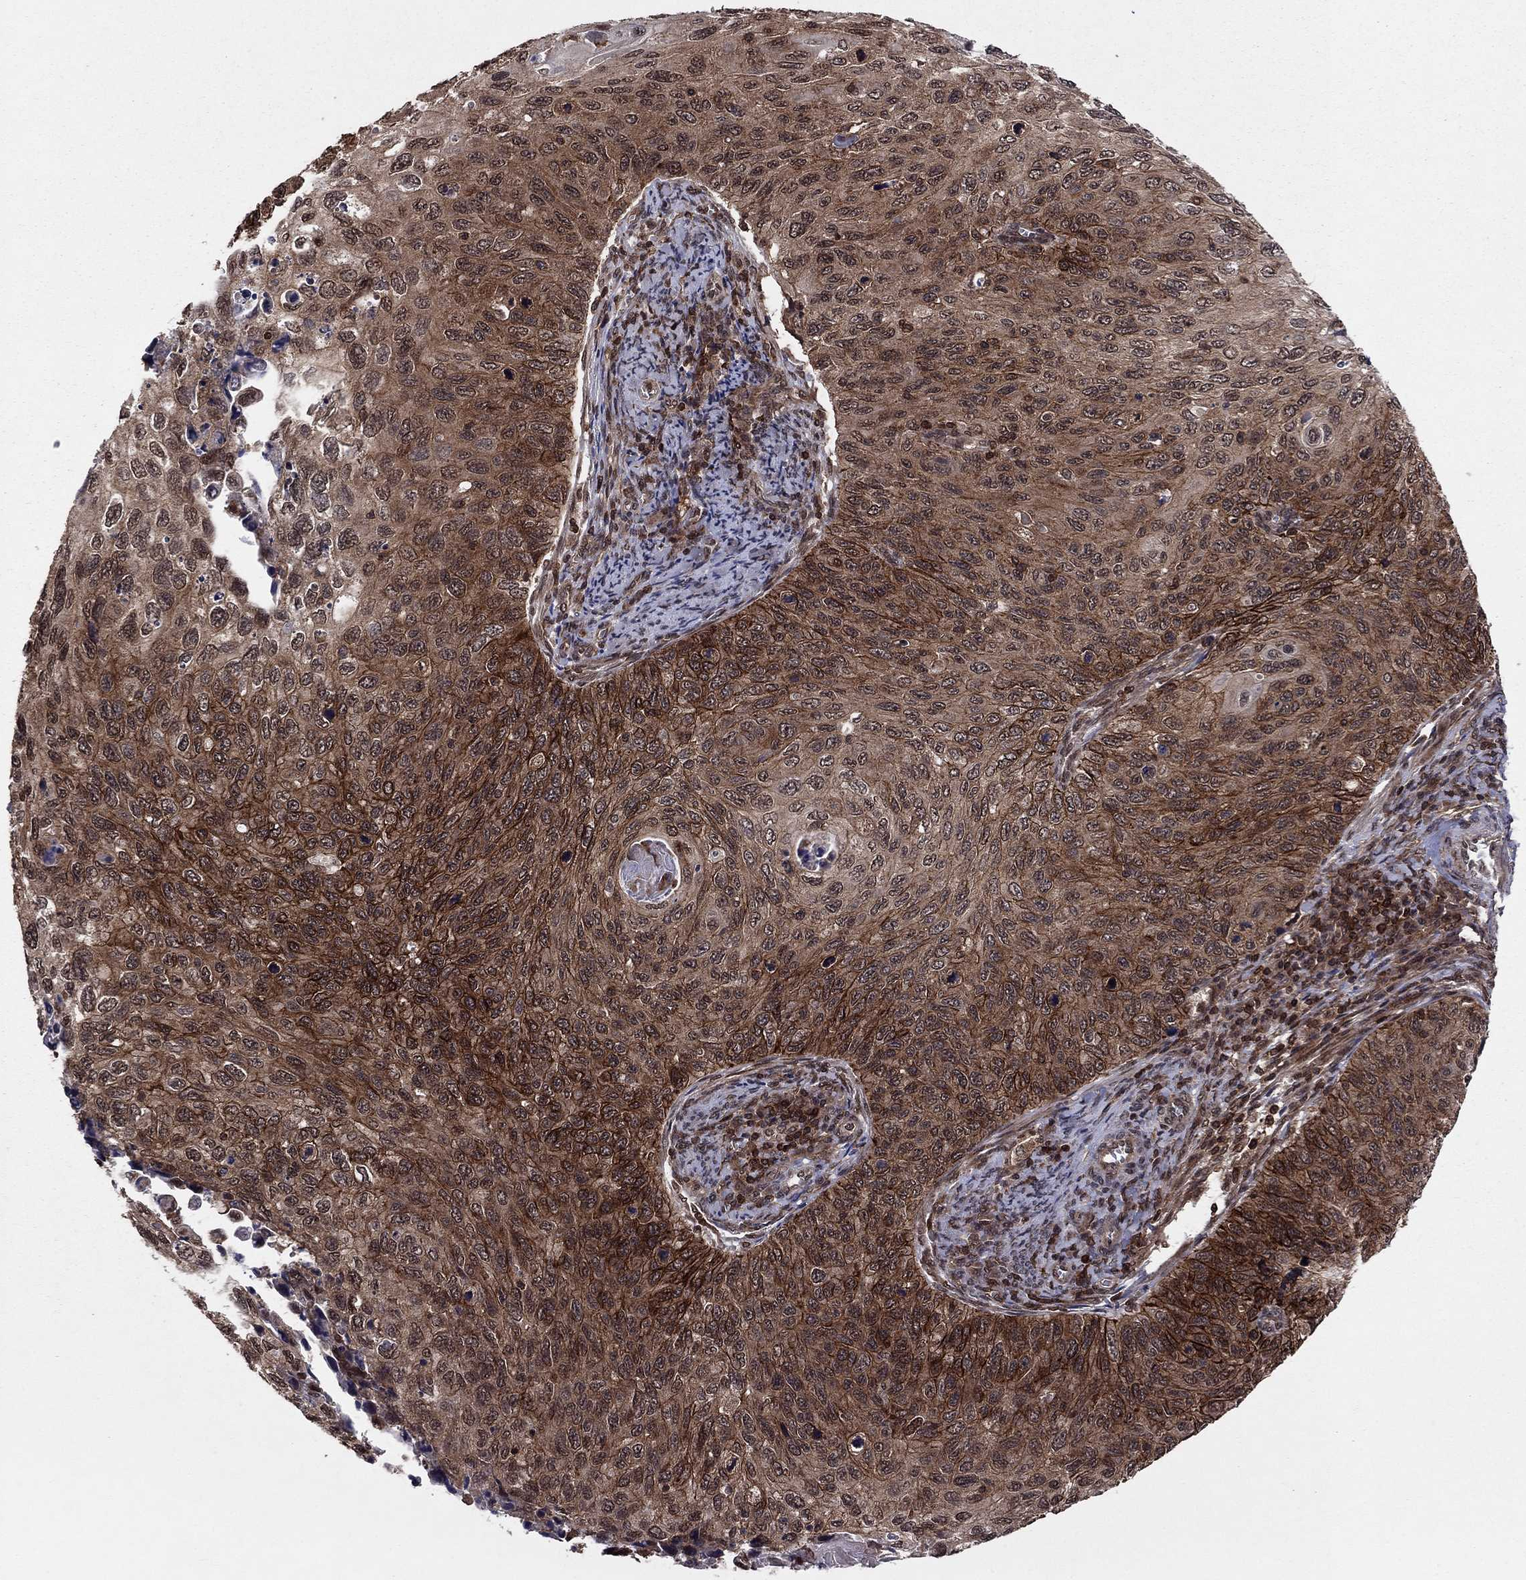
{"staining": {"intensity": "strong", "quantity": "25%-75%", "location": "cytoplasmic/membranous"}, "tissue": "cervical cancer", "cell_type": "Tumor cells", "image_type": "cancer", "snomed": [{"axis": "morphology", "description": "Squamous cell carcinoma, NOS"}, {"axis": "topography", "description": "Cervix"}], "caption": "Immunohistochemistry (IHC) micrograph of cervical cancer stained for a protein (brown), which displays high levels of strong cytoplasmic/membranous positivity in about 25%-75% of tumor cells.", "gene": "SSX2IP", "patient": {"sex": "female", "age": 70}}